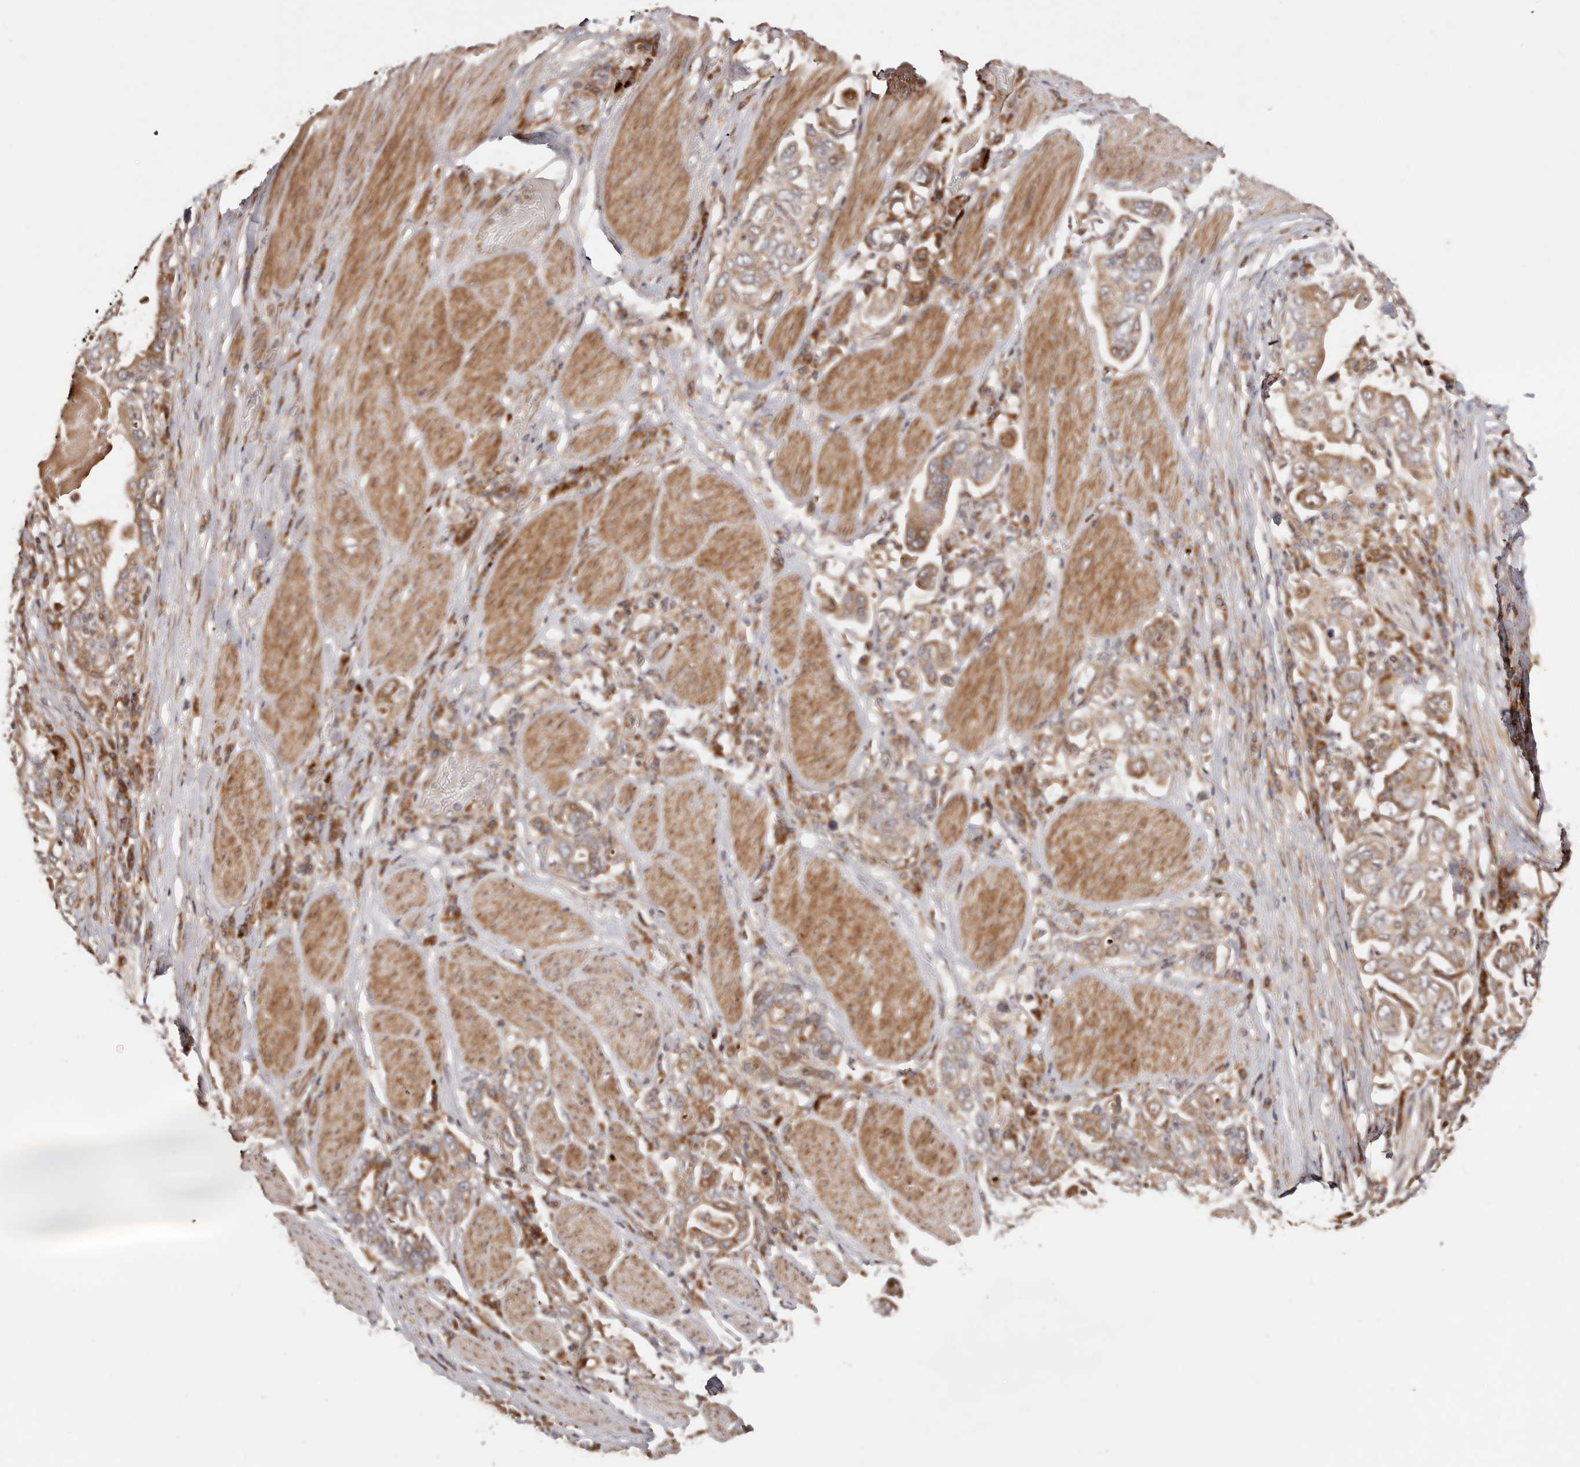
{"staining": {"intensity": "moderate", "quantity": ">75%", "location": "cytoplasmic/membranous"}, "tissue": "stomach cancer", "cell_type": "Tumor cells", "image_type": "cancer", "snomed": [{"axis": "morphology", "description": "Adenocarcinoma, NOS"}, {"axis": "topography", "description": "Stomach, upper"}], "caption": "Immunohistochemical staining of human stomach cancer (adenocarcinoma) demonstrates medium levels of moderate cytoplasmic/membranous protein staining in approximately >75% of tumor cells. The protein of interest is shown in brown color, while the nuclei are stained blue.", "gene": "PTPN22", "patient": {"sex": "male", "age": 62}}